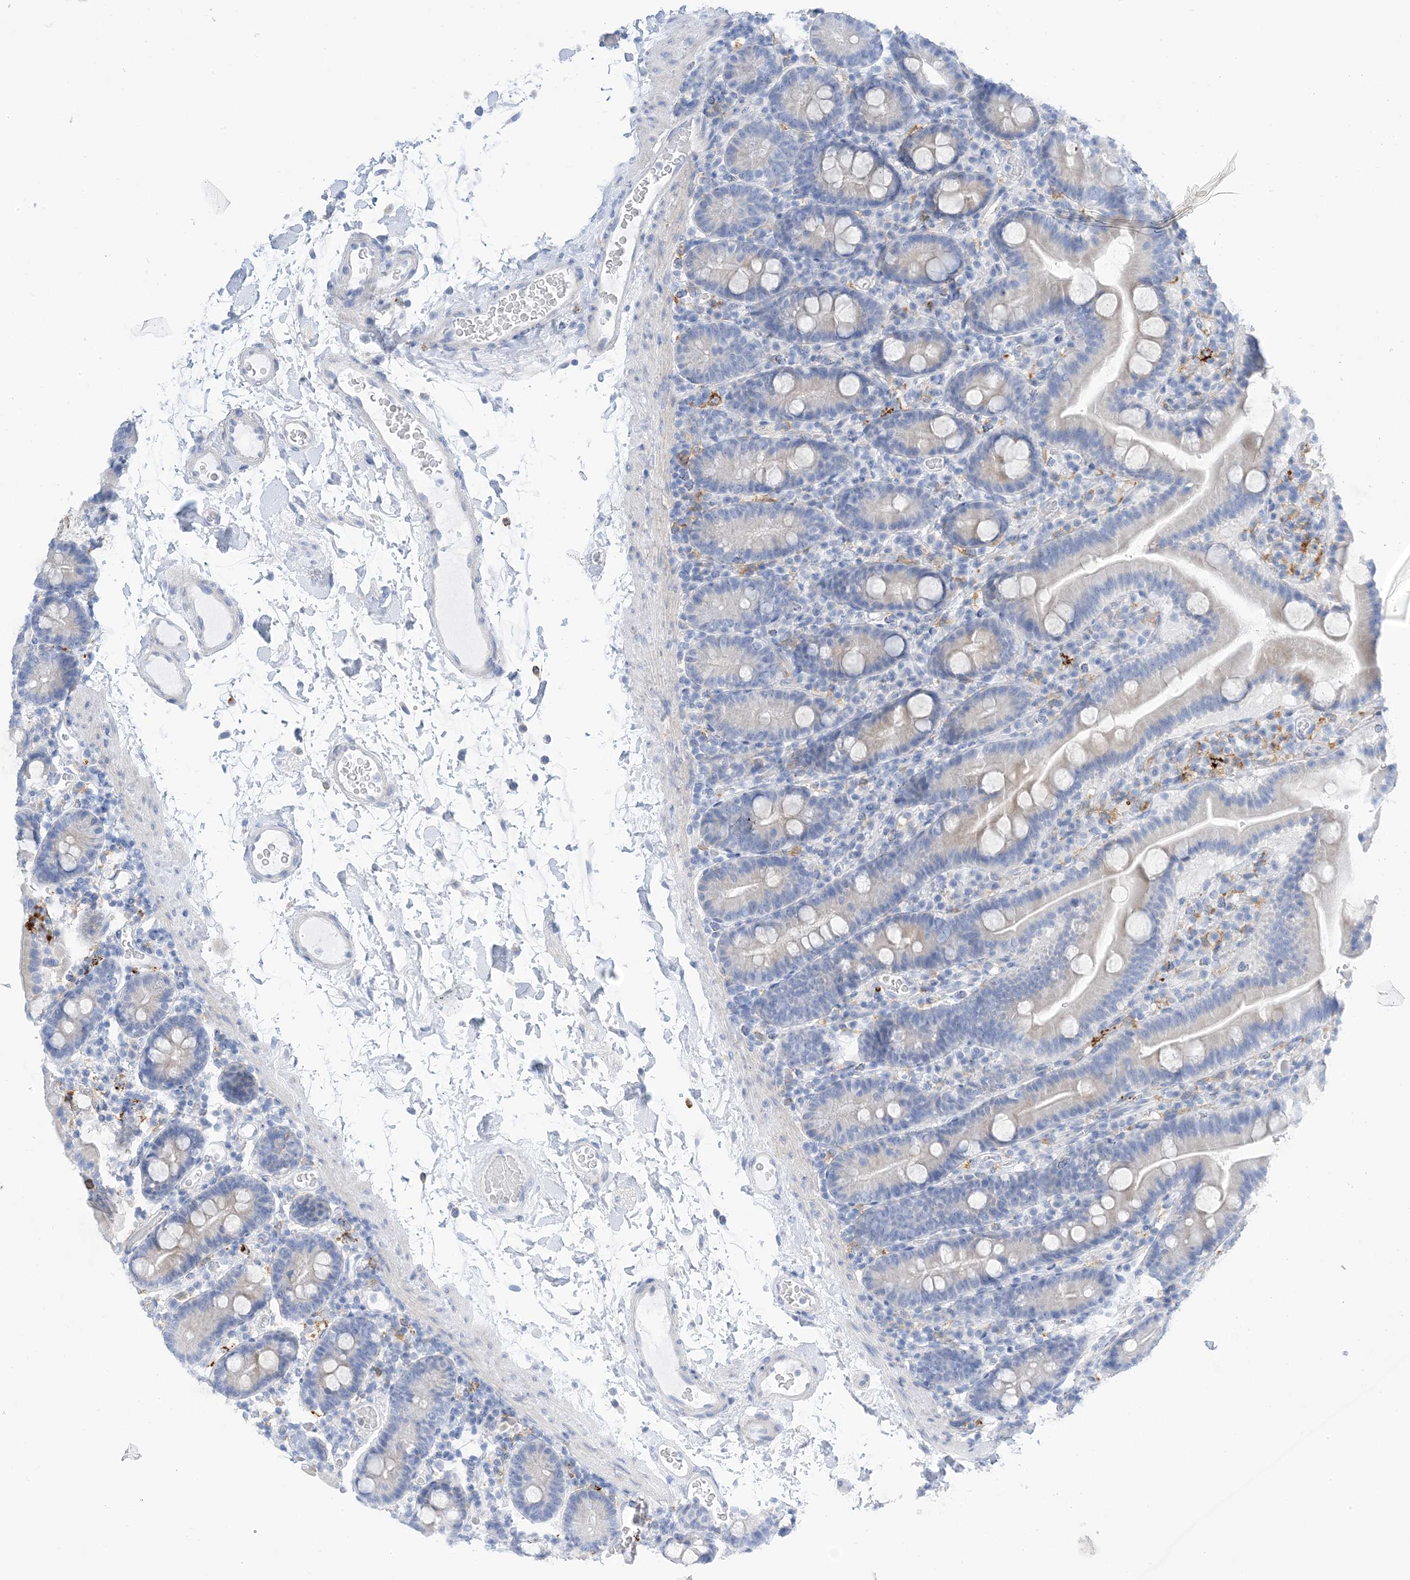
{"staining": {"intensity": "moderate", "quantity": "25%-75%", "location": "cytoplasmic/membranous"}, "tissue": "duodenum", "cell_type": "Glandular cells", "image_type": "normal", "snomed": [{"axis": "morphology", "description": "Normal tissue, NOS"}, {"axis": "topography", "description": "Duodenum"}], "caption": "IHC image of unremarkable duodenum stained for a protein (brown), which demonstrates medium levels of moderate cytoplasmic/membranous expression in about 25%-75% of glandular cells.", "gene": "DPH3", "patient": {"sex": "male", "age": 55}}